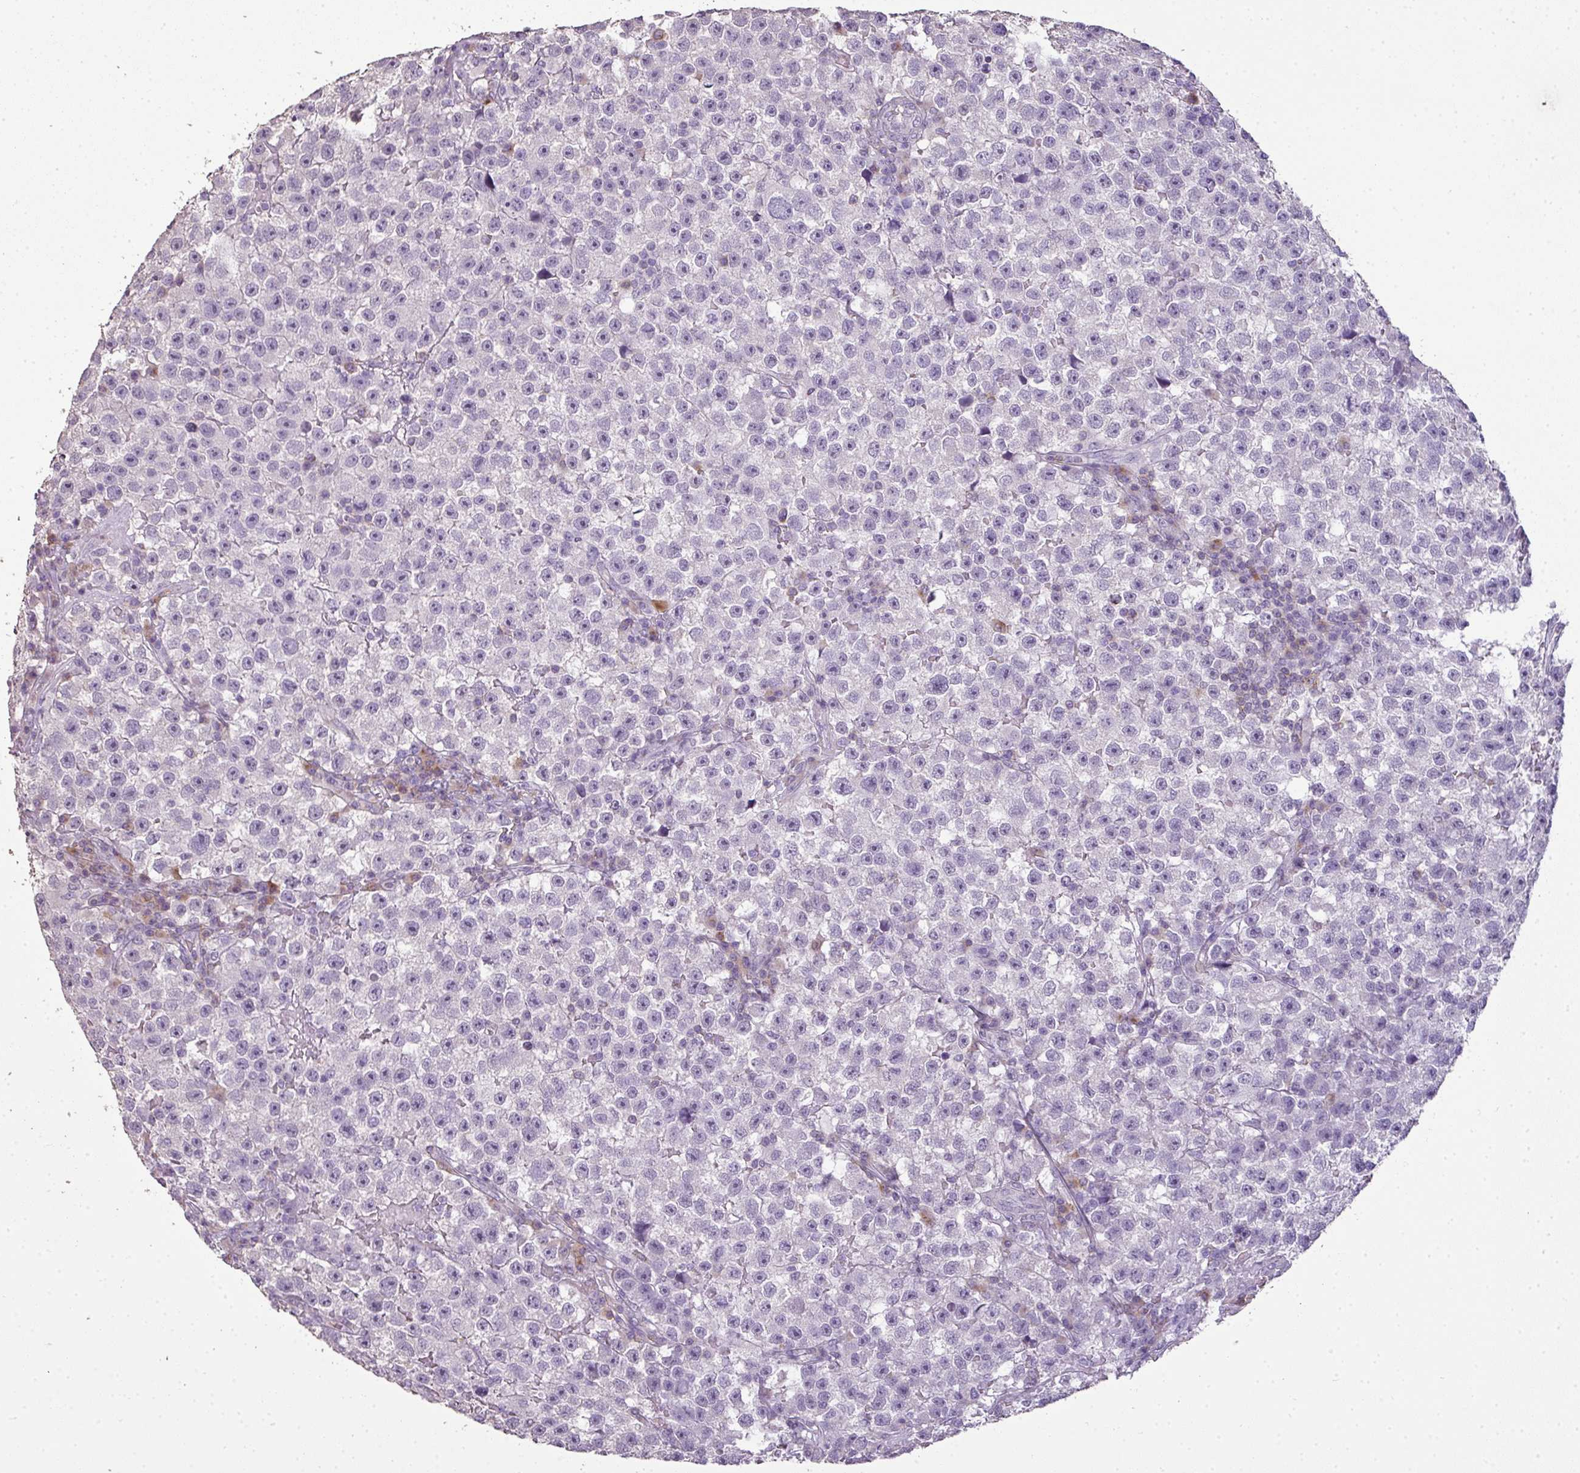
{"staining": {"intensity": "negative", "quantity": "none", "location": "none"}, "tissue": "testis cancer", "cell_type": "Tumor cells", "image_type": "cancer", "snomed": [{"axis": "morphology", "description": "Seminoma, NOS"}, {"axis": "topography", "description": "Testis"}], "caption": "Seminoma (testis) was stained to show a protein in brown. There is no significant positivity in tumor cells. The staining was performed using DAB (3,3'-diaminobenzidine) to visualize the protein expression in brown, while the nuclei were stained in blue with hematoxylin (Magnification: 20x).", "gene": "LY9", "patient": {"sex": "male", "age": 22}}